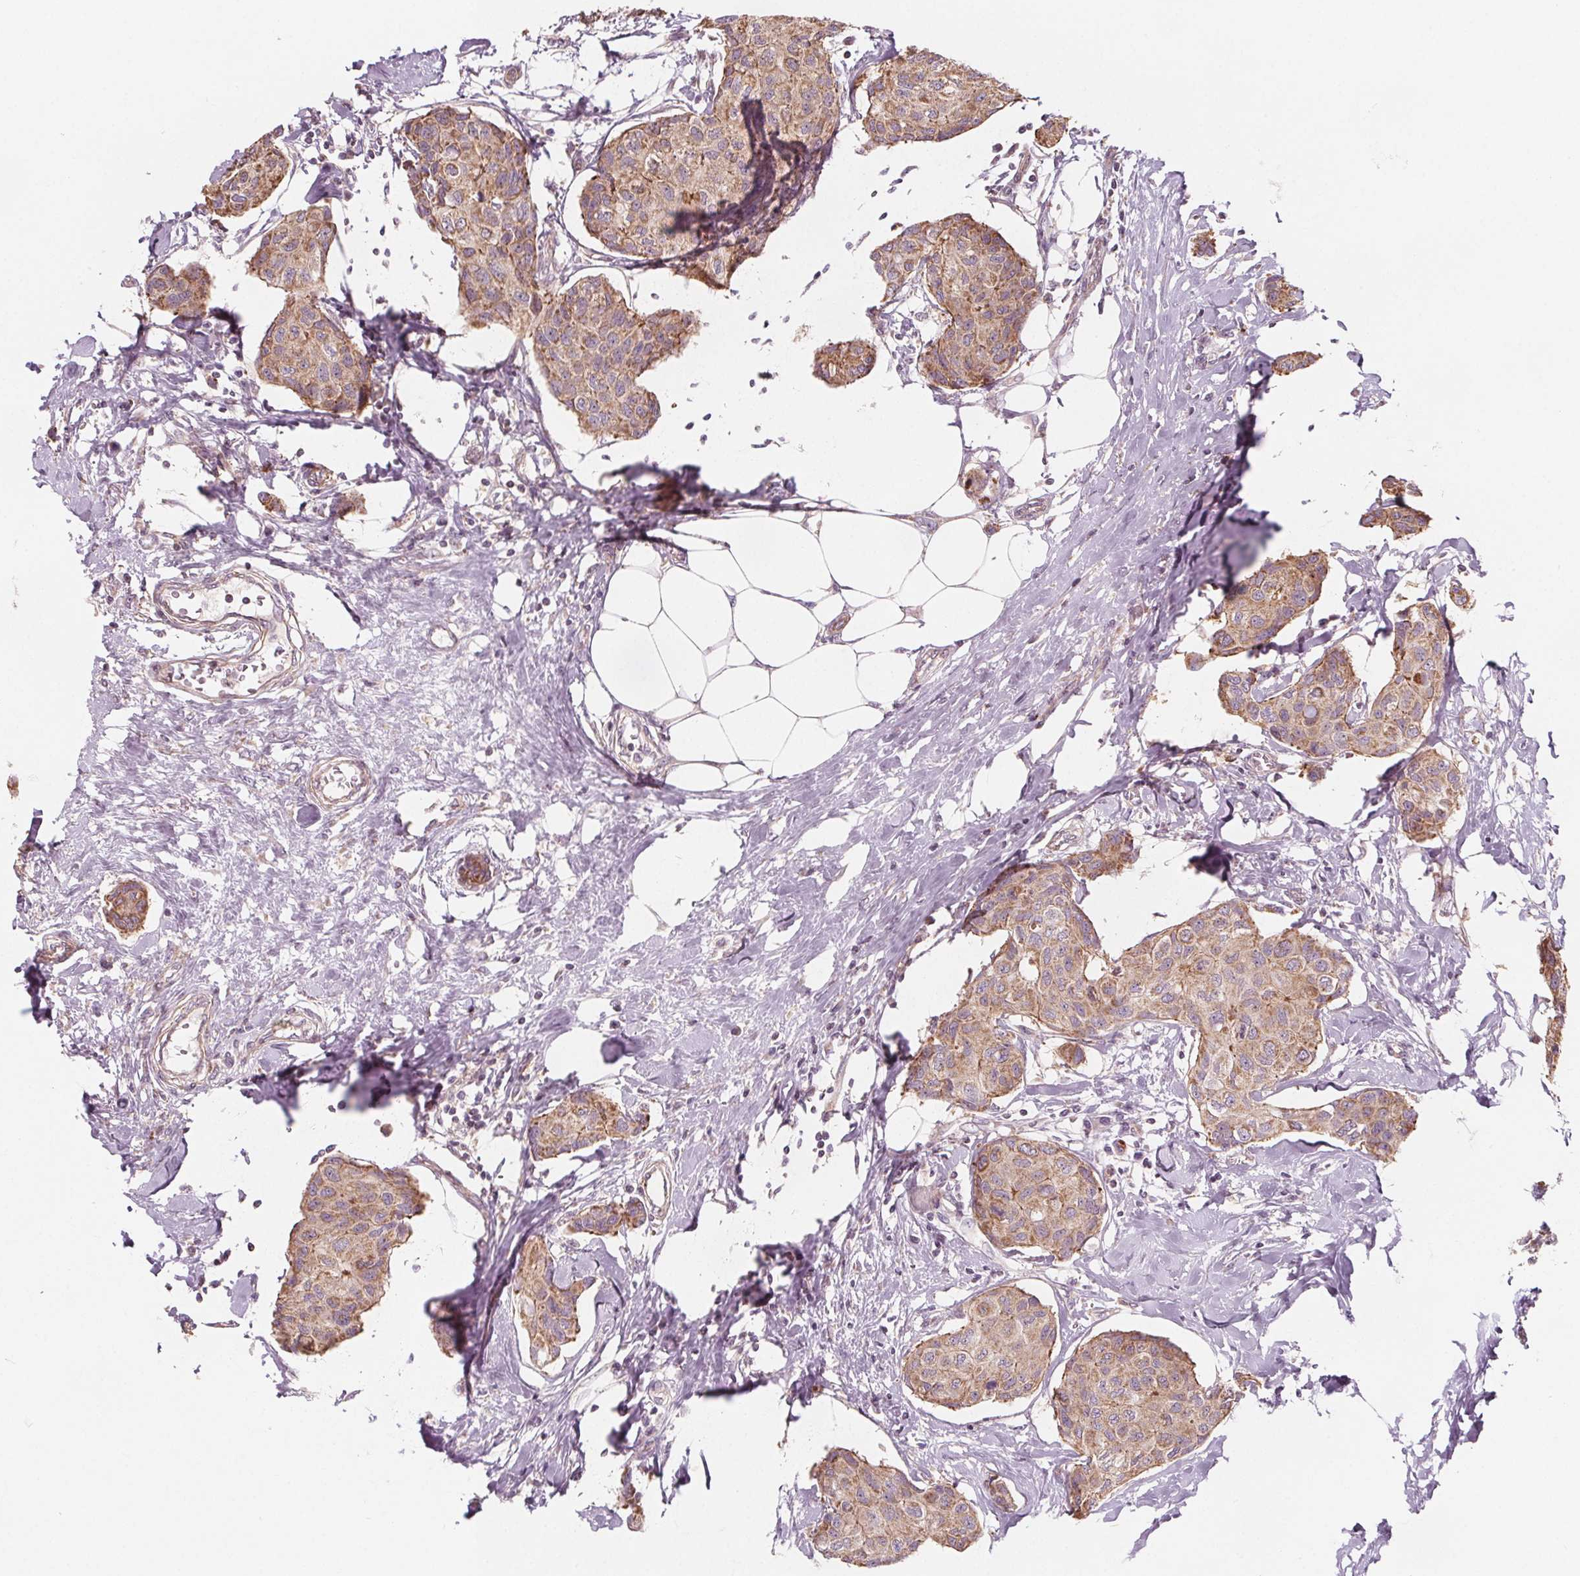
{"staining": {"intensity": "moderate", "quantity": ">75%", "location": "cytoplasmic/membranous"}, "tissue": "breast cancer", "cell_type": "Tumor cells", "image_type": "cancer", "snomed": [{"axis": "morphology", "description": "Duct carcinoma"}, {"axis": "topography", "description": "Breast"}], "caption": "The immunohistochemical stain shows moderate cytoplasmic/membranous expression in tumor cells of breast cancer (intraductal carcinoma) tissue.", "gene": "ADAM33", "patient": {"sex": "female", "age": 80}}